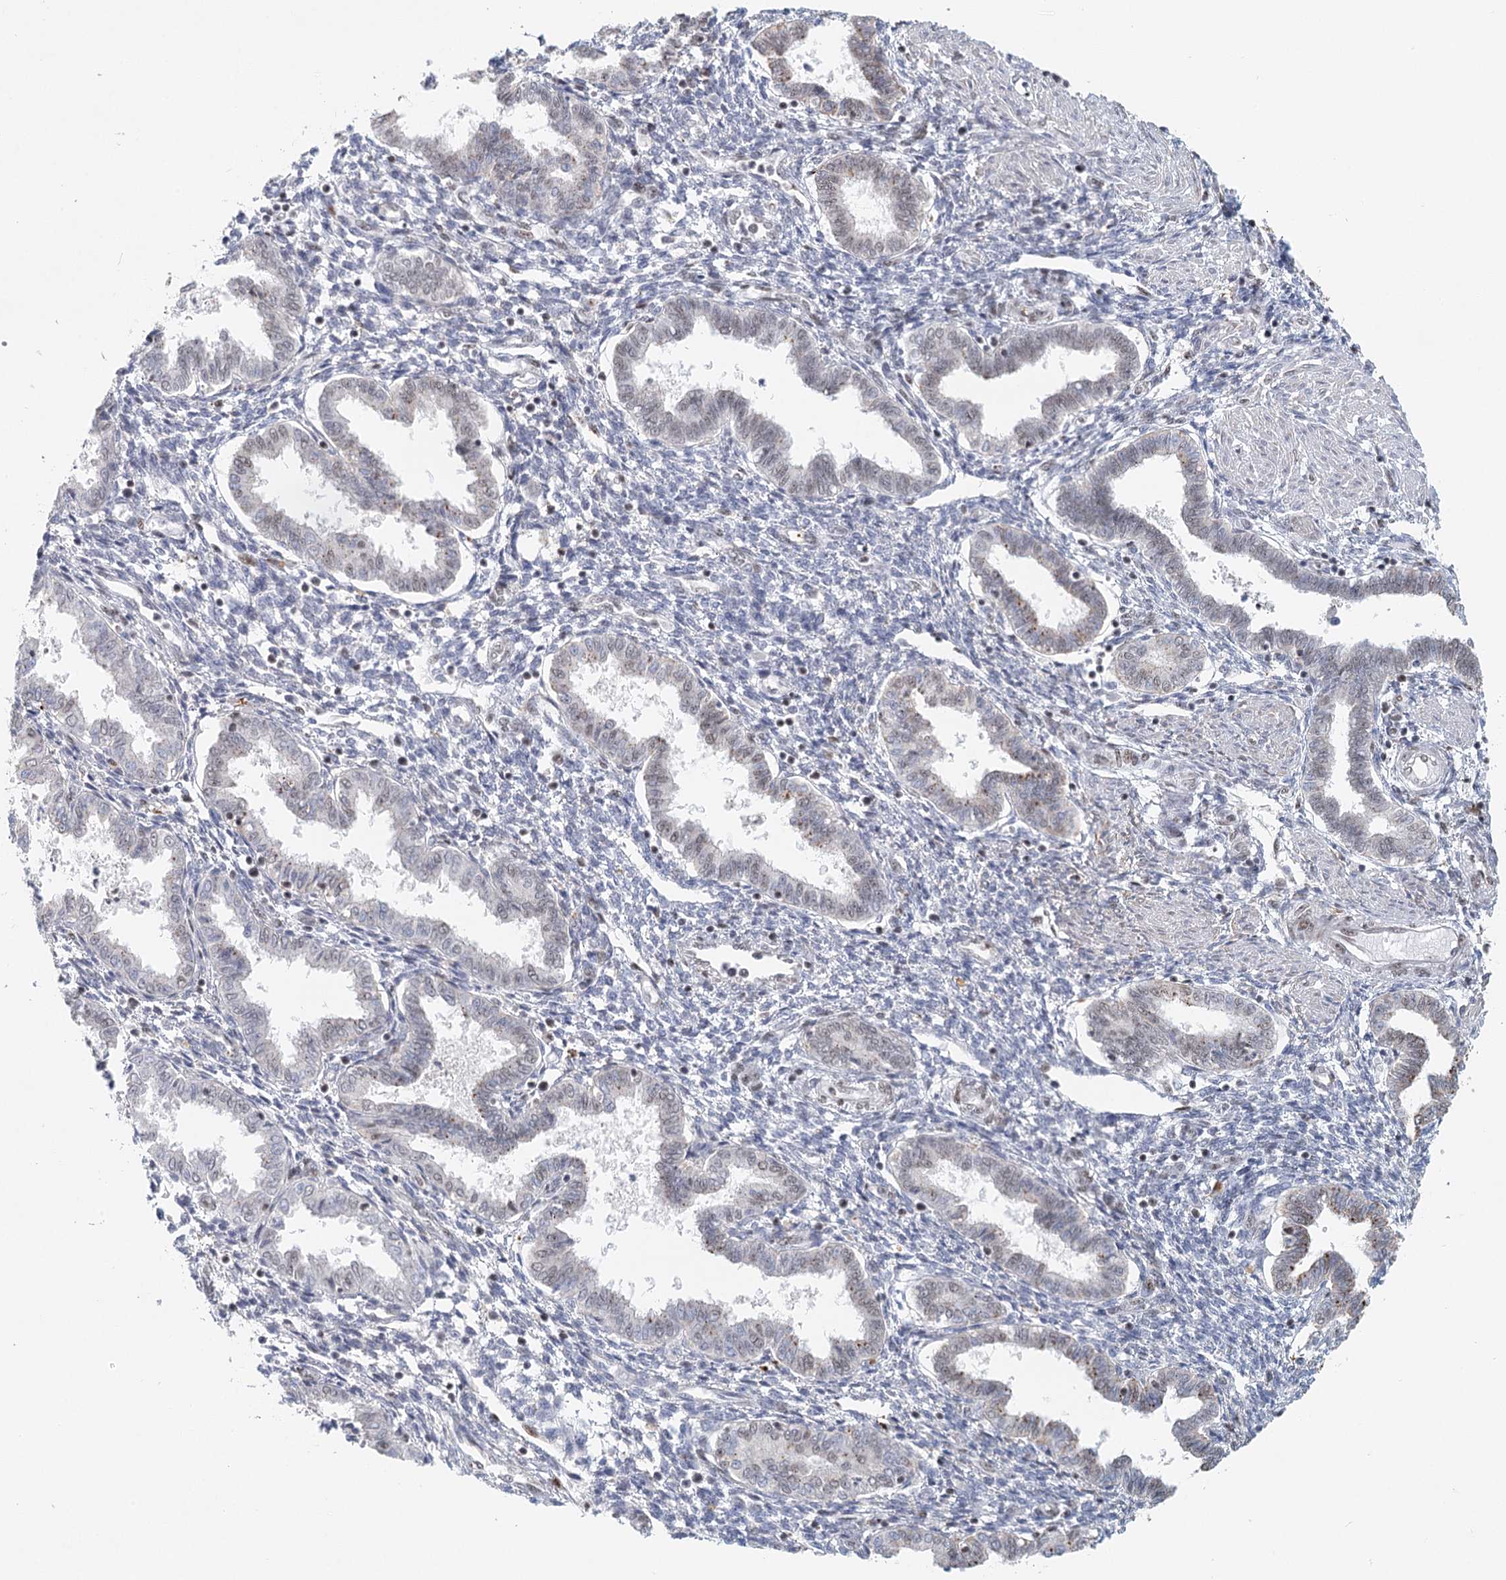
{"staining": {"intensity": "negative", "quantity": "none", "location": "none"}, "tissue": "endometrium", "cell_type": "Cells in endometrial stroma", "image_type": "normal", "snomed": [{"axis": "morphology", "description": "Normal tissue, NOS"}, {"axis": "topography", "description": "Endometrium"}], "caption": "Immunohistochemistry of unremarkable endometrium reveals no positivity in cells in endometrial stroma. Nuclei are stained in blue.", "gene": "BNIP5", "patient": {"sex": "female", "age": 33}}